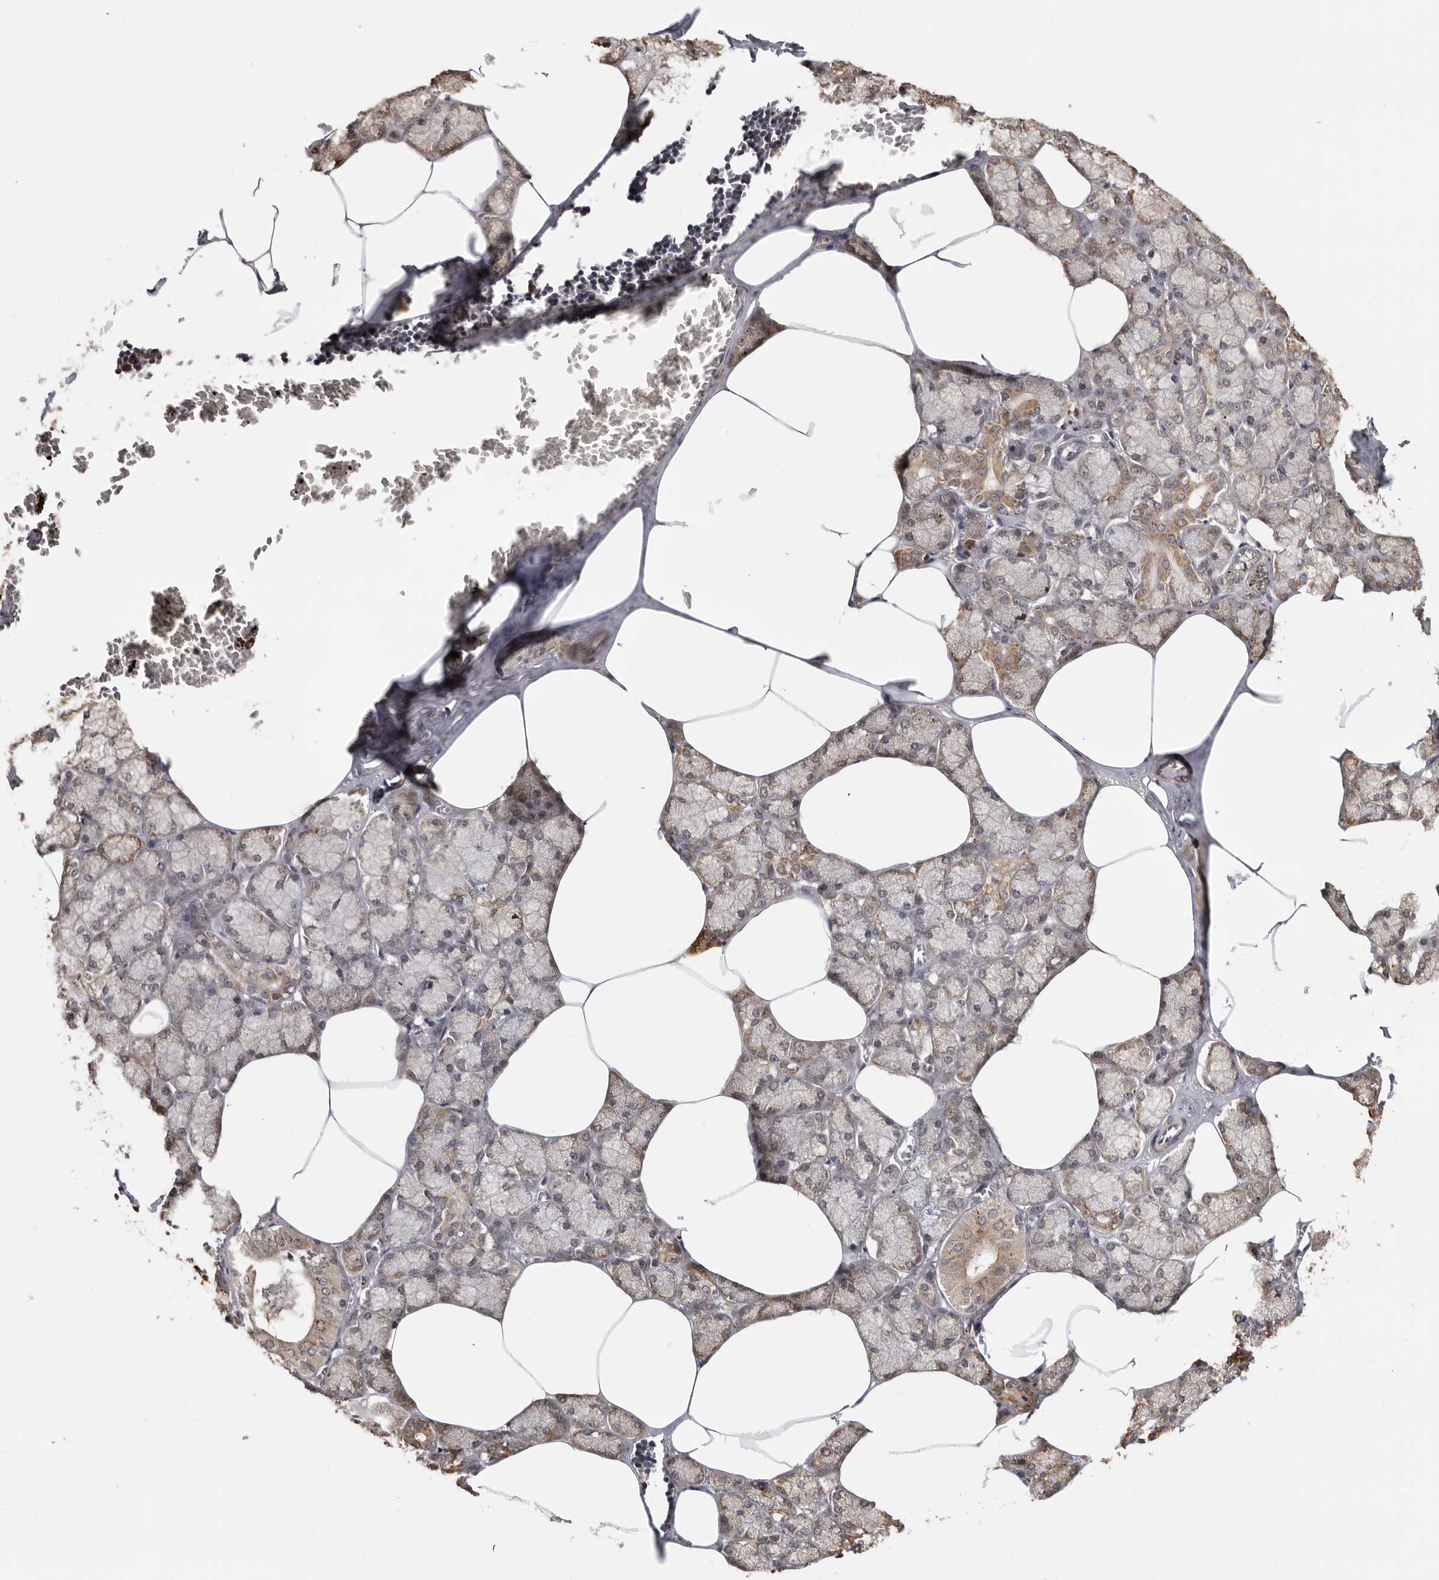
{"staining": {"intensity": "weak", "quantity": "25%-75%", "location": "cytoplasmic/membranous"}, "tissue": "salivary gland", "cell_type": "Glandular cells", "image_type": "normal", "snomed": [{"axis": "morphology", "description": "Normal tissue, NOS"}, {"axis": "topography", "description": "Salivary gland"}], "caption": "Salivary gland stained with a protein marker displays weak staining in glandular cells.", "gene": "ZNF83", "patient": {"sex": "male", "age": 62}}